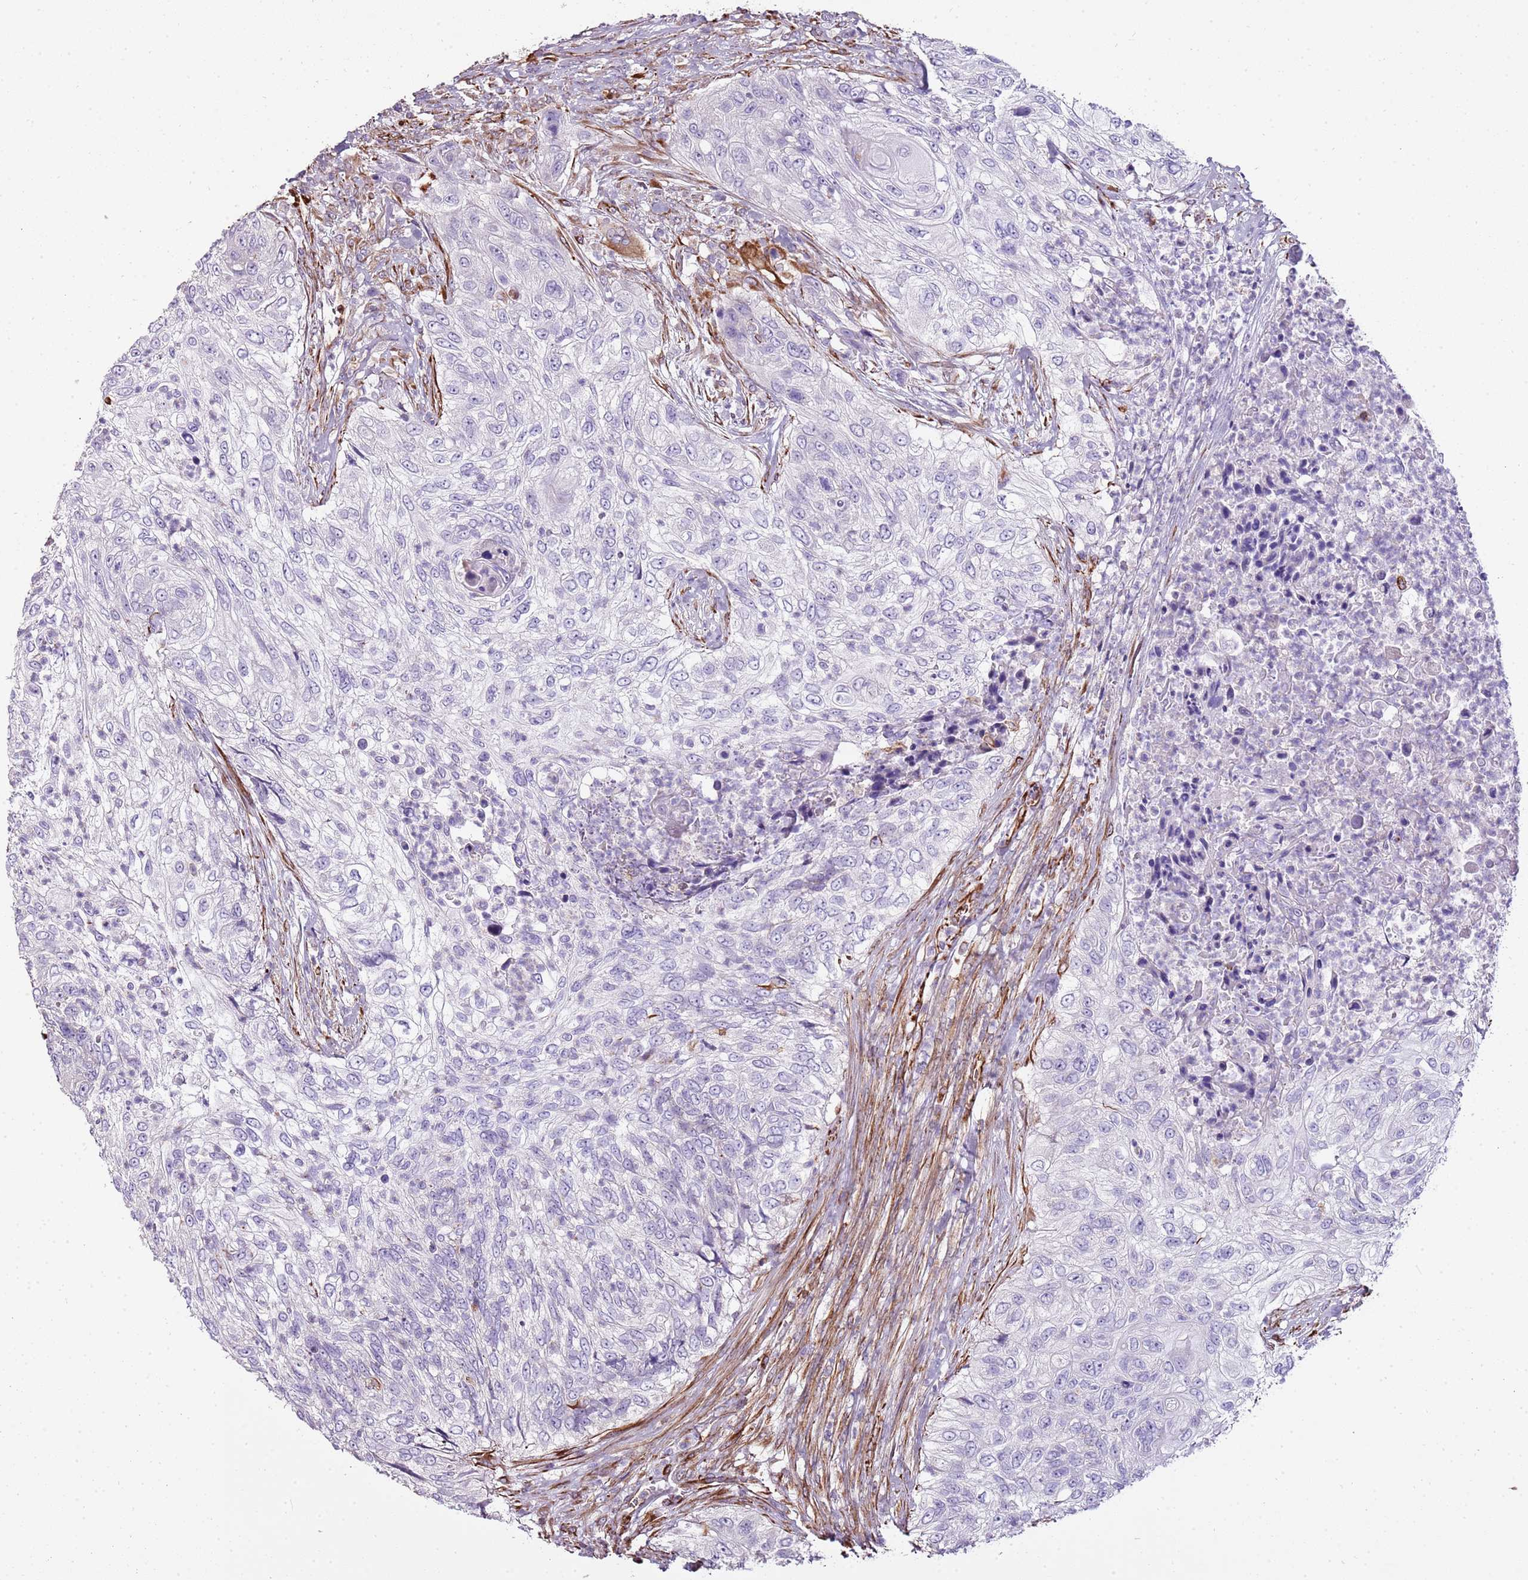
{"staining": {"intensity": "negative", "quantity": "none", "location": "none"}, "tissue": "urothelial cancer", "cell_type": "Tumor cells", "image_type": "cancer", "snomed": [{"axis": "morphology", "description": "Urothelial carcinoma, High grade"}, {"axis": "topography", "description": "Urinary bladder"}], "caption": "Micrograph shows no protein expression in tumor cells of urothelial carcinoma (high-grade) tissue.", "gene": "ZNF786", "patient": {"sex": "female", "age": 60}}